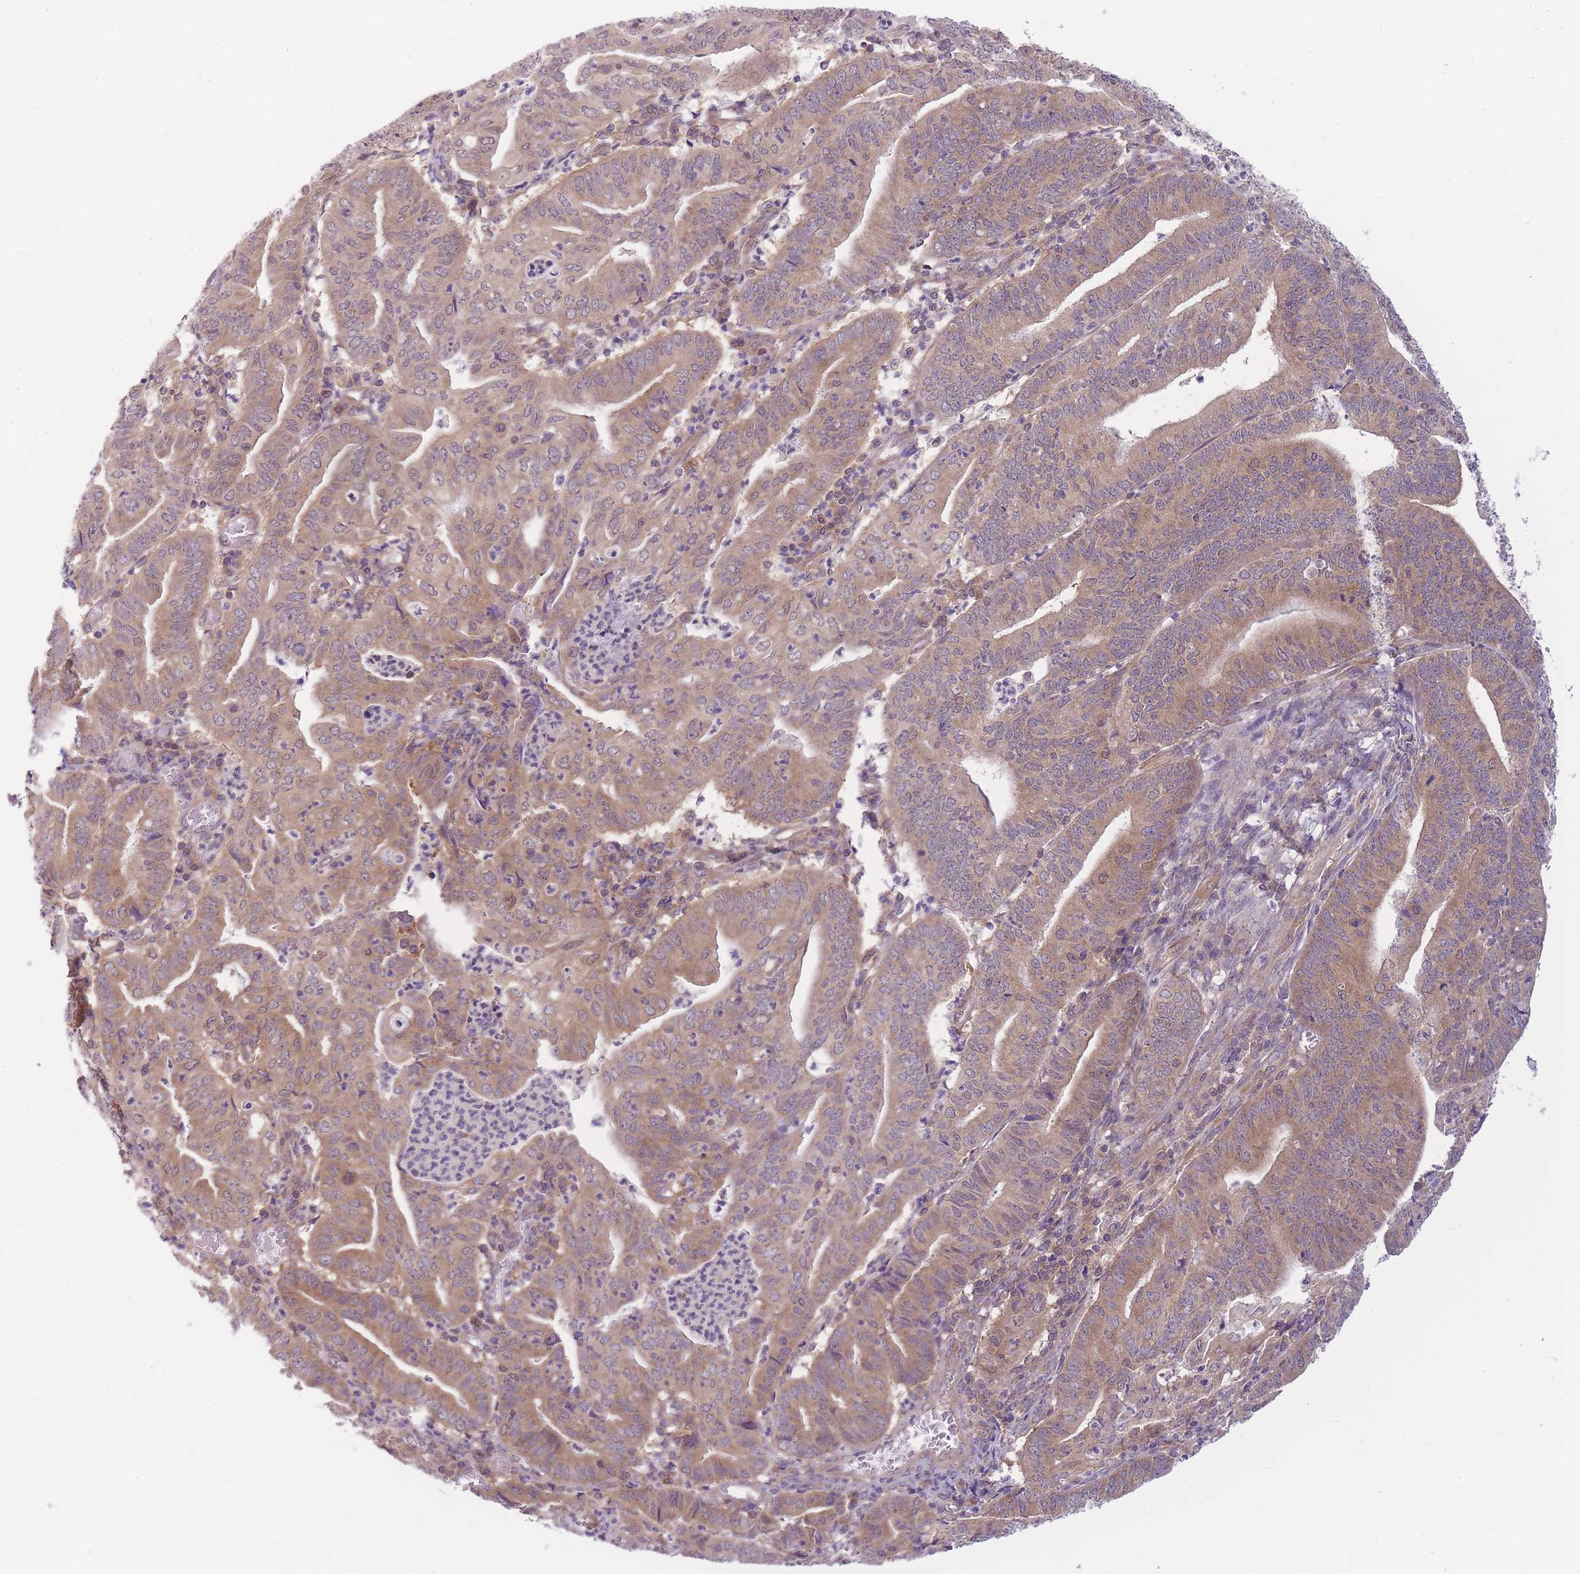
{"staining": {"intensity": "weak", "quantity": ">75%", "location": "cytoplasmic/membranous"}, "tissue": "endometrial cancer", "cell_type": "Tumor cells", "image_type": "cancer", "snomed": [{"axis": "morphology", "description": "Adenocarcinoma, NOS"}, {"axis": "topography", "description": "Endometrium"}], "caption": "Approximately >75% of tumor cells in human adenocarcinoma (endometrial) exhibit weak cytoplasmic/membranous protein expression as visualized by brown immunohistochemical staining.", "gene": "PFDN6", "patient": {"sex": "female", "age": 60}}